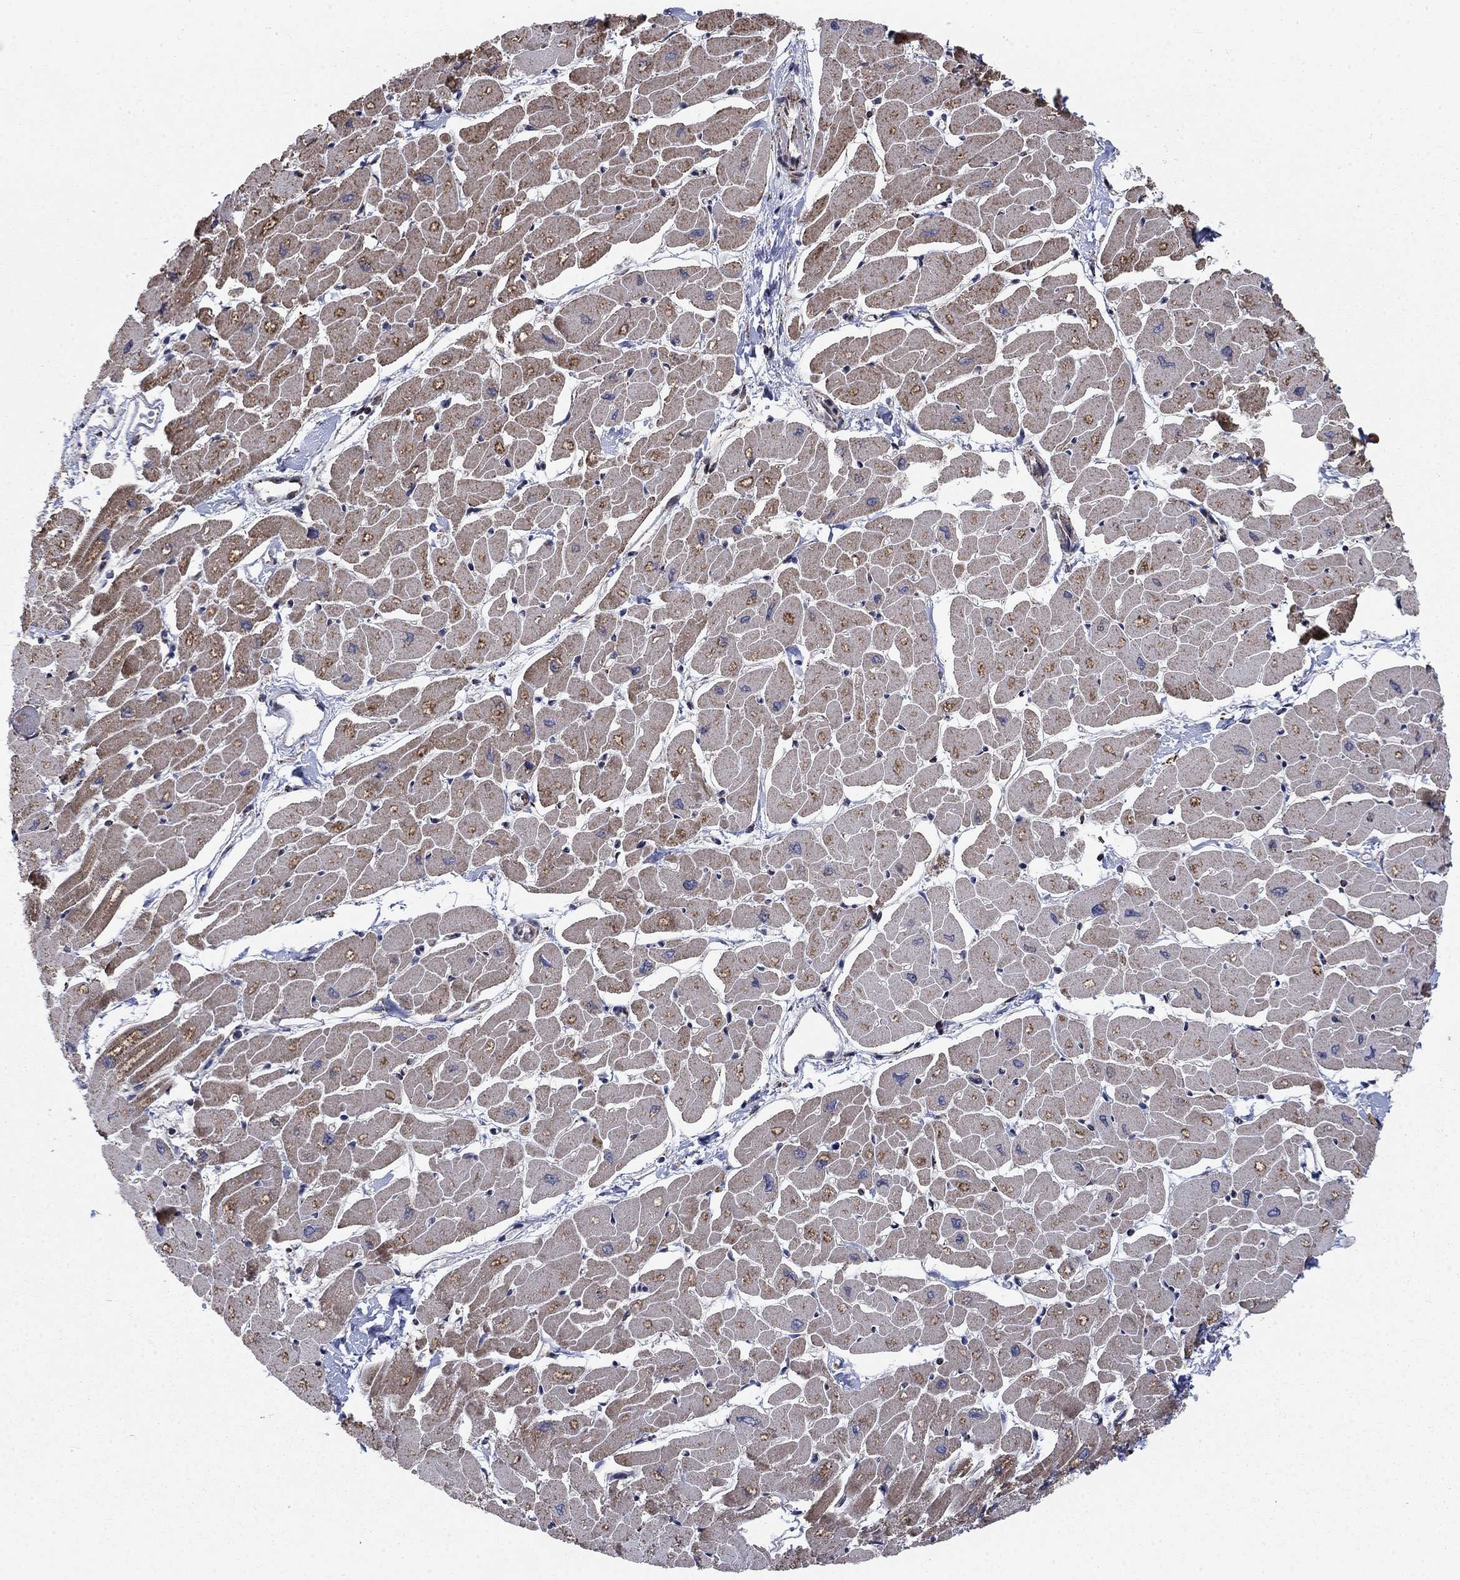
{"staining": {"intensity": "moderate", "quantity": ">75%", "location": "cytoplasmic/membranous"}, "tissue": "heart muscle", "cell_type": "Cardiomyocytes", "image_type": "normal", "snomed": [{"axis": "morphology", "description": "Normal tissue, NOS"}, {"axis": "topography", "description": "Heart"}], "caption": "The micrograph shows immunohistochemical staining of unremarkable heart muscle. There is moderate cytoplasmic/membranous staining is present in about >75% of cardiomyocytes. The staining was performed using DAB, with brown indicating positive protein expression. Nuclei are stained blue with hematoxylin.", "gene": "MOAP1", "patient": {"sex": "male", "age": 57}}